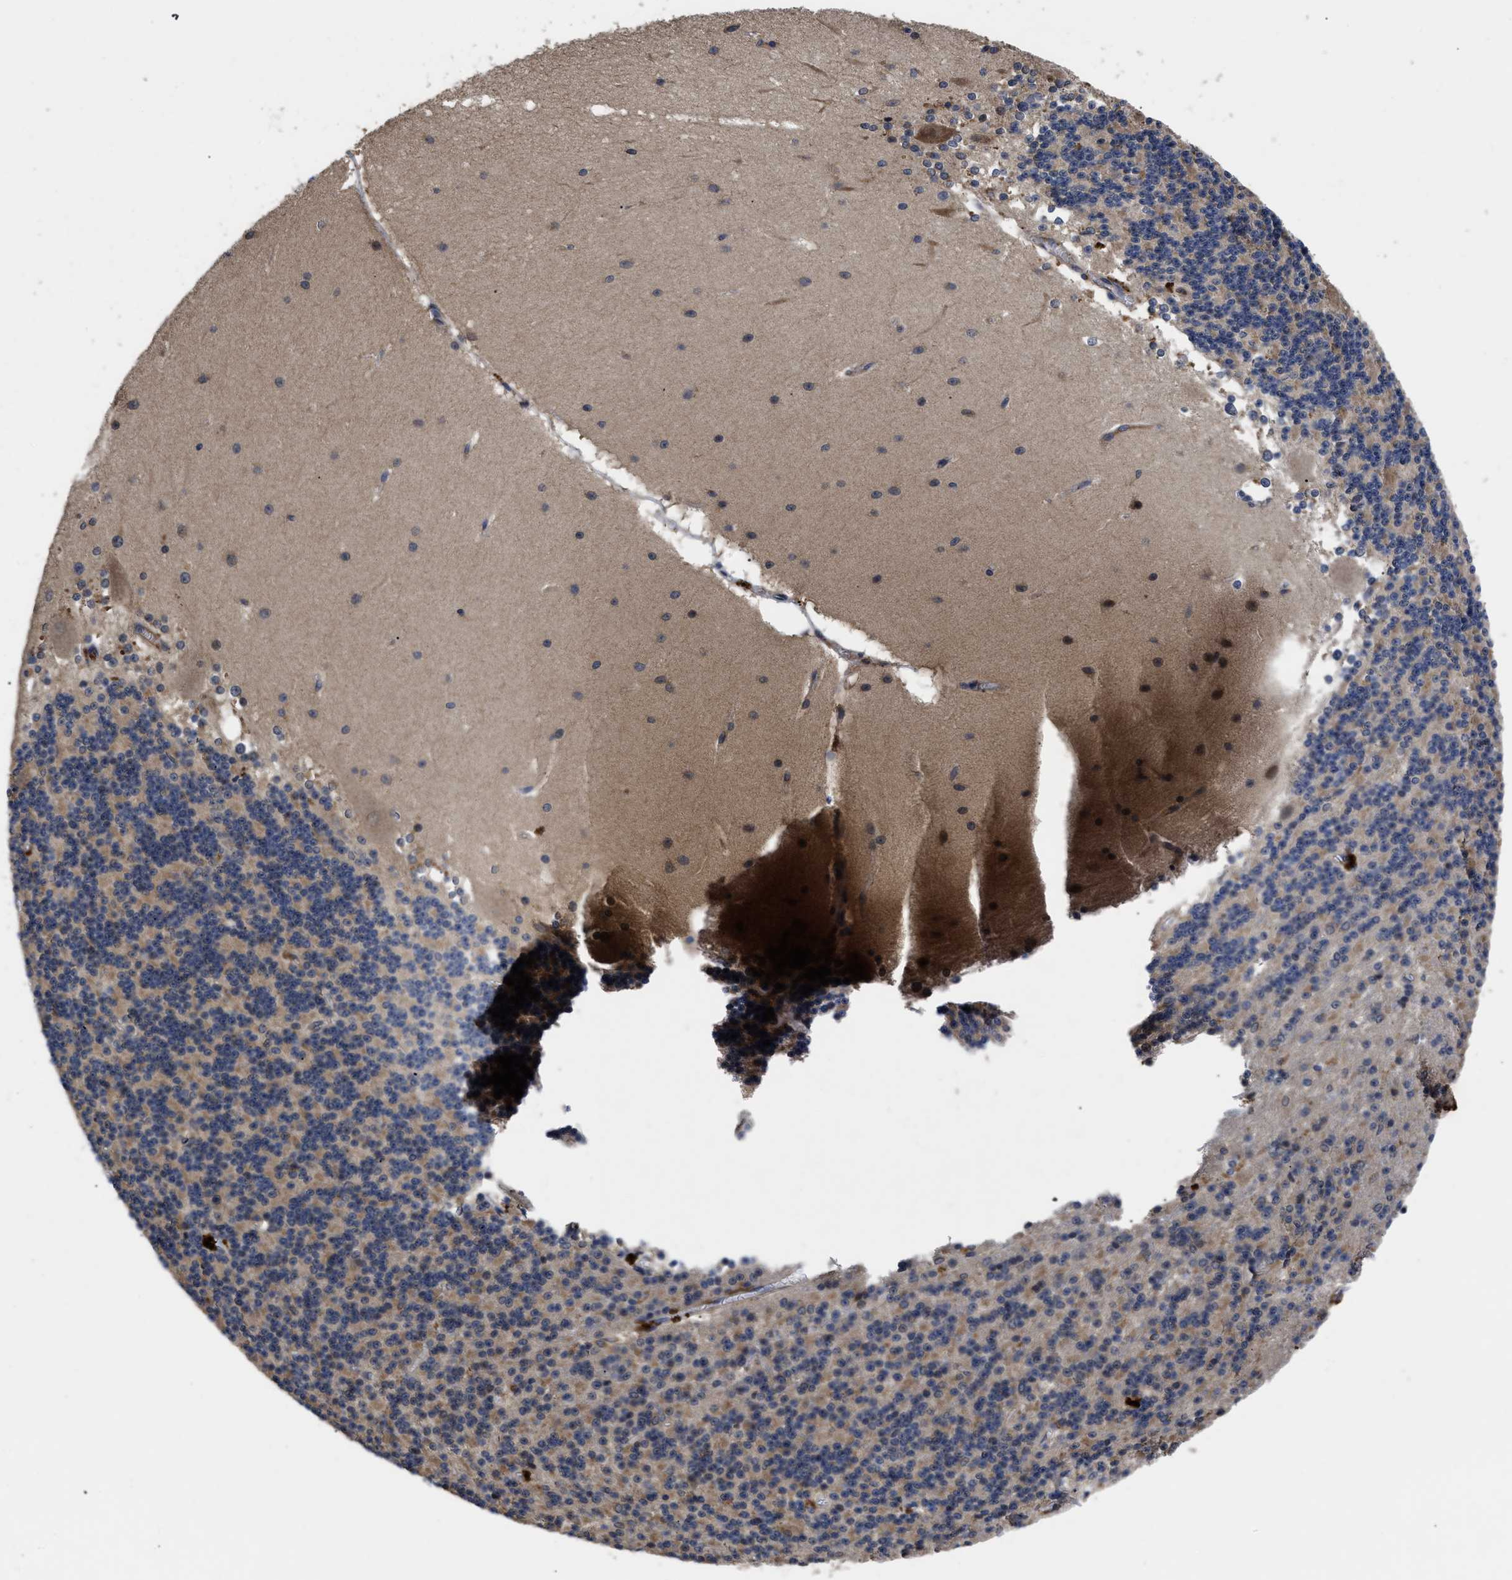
{"staining": {"intensity": "weak", "quantity": "25%-75%", "location": "cytoplasmic/membranous"}, "tissue": "cerebellum", "cell_type": "Cells in granular layer", "image_type": "normal", "snomed": [{"axis": "morphology", "description": "Normal tissue, NOS"}, {"axis": "topography", "description": "Cerebellum"}], "caption": "Cerebellum stained with DAB IHC reveals low levels of weak cytoplasmic/membranous staining in approximately 25%-75% of cells in granular layer.", "gene": "LRRC3", "patient": {"sex": "female", "age": 19}}